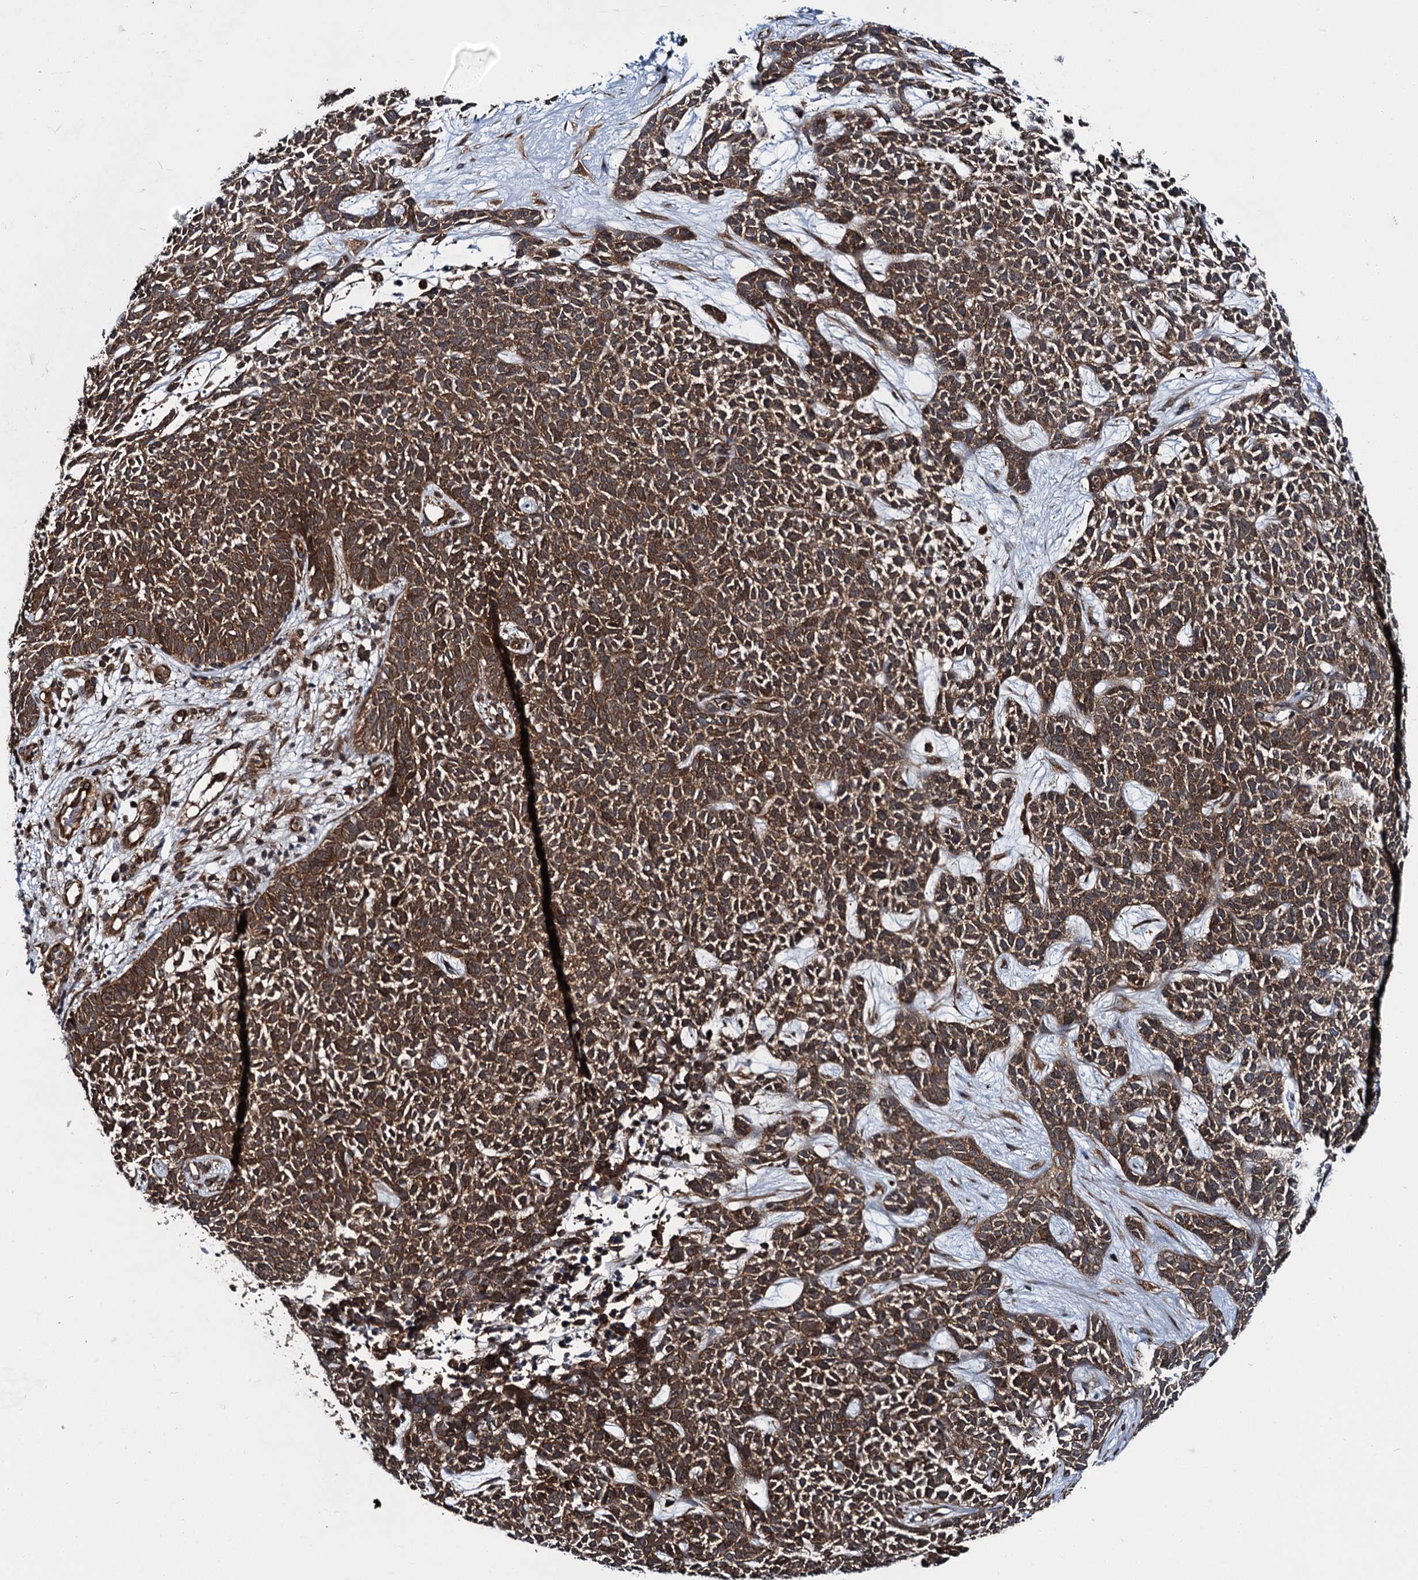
{"staining": {"intensity": "moderate", "quantity": ">75%", "location": "cytoplasmic/membranous"}, "tissue": "skin cancer", "cell_type": "Tumor cells", "image_type": "cancer", "snomed": [{"axis": "morphology", "description": "Basal cell carcinoma"}, {"axis": "topography", "description": "Skin"}], "caption": "Skin cancer (basal cell carcinoma) stained with a protein marker demonstrates moderate staining in tumor cells.", "gene": "ZFYVE19", "patient": {"sex": "female", "age": 84}}